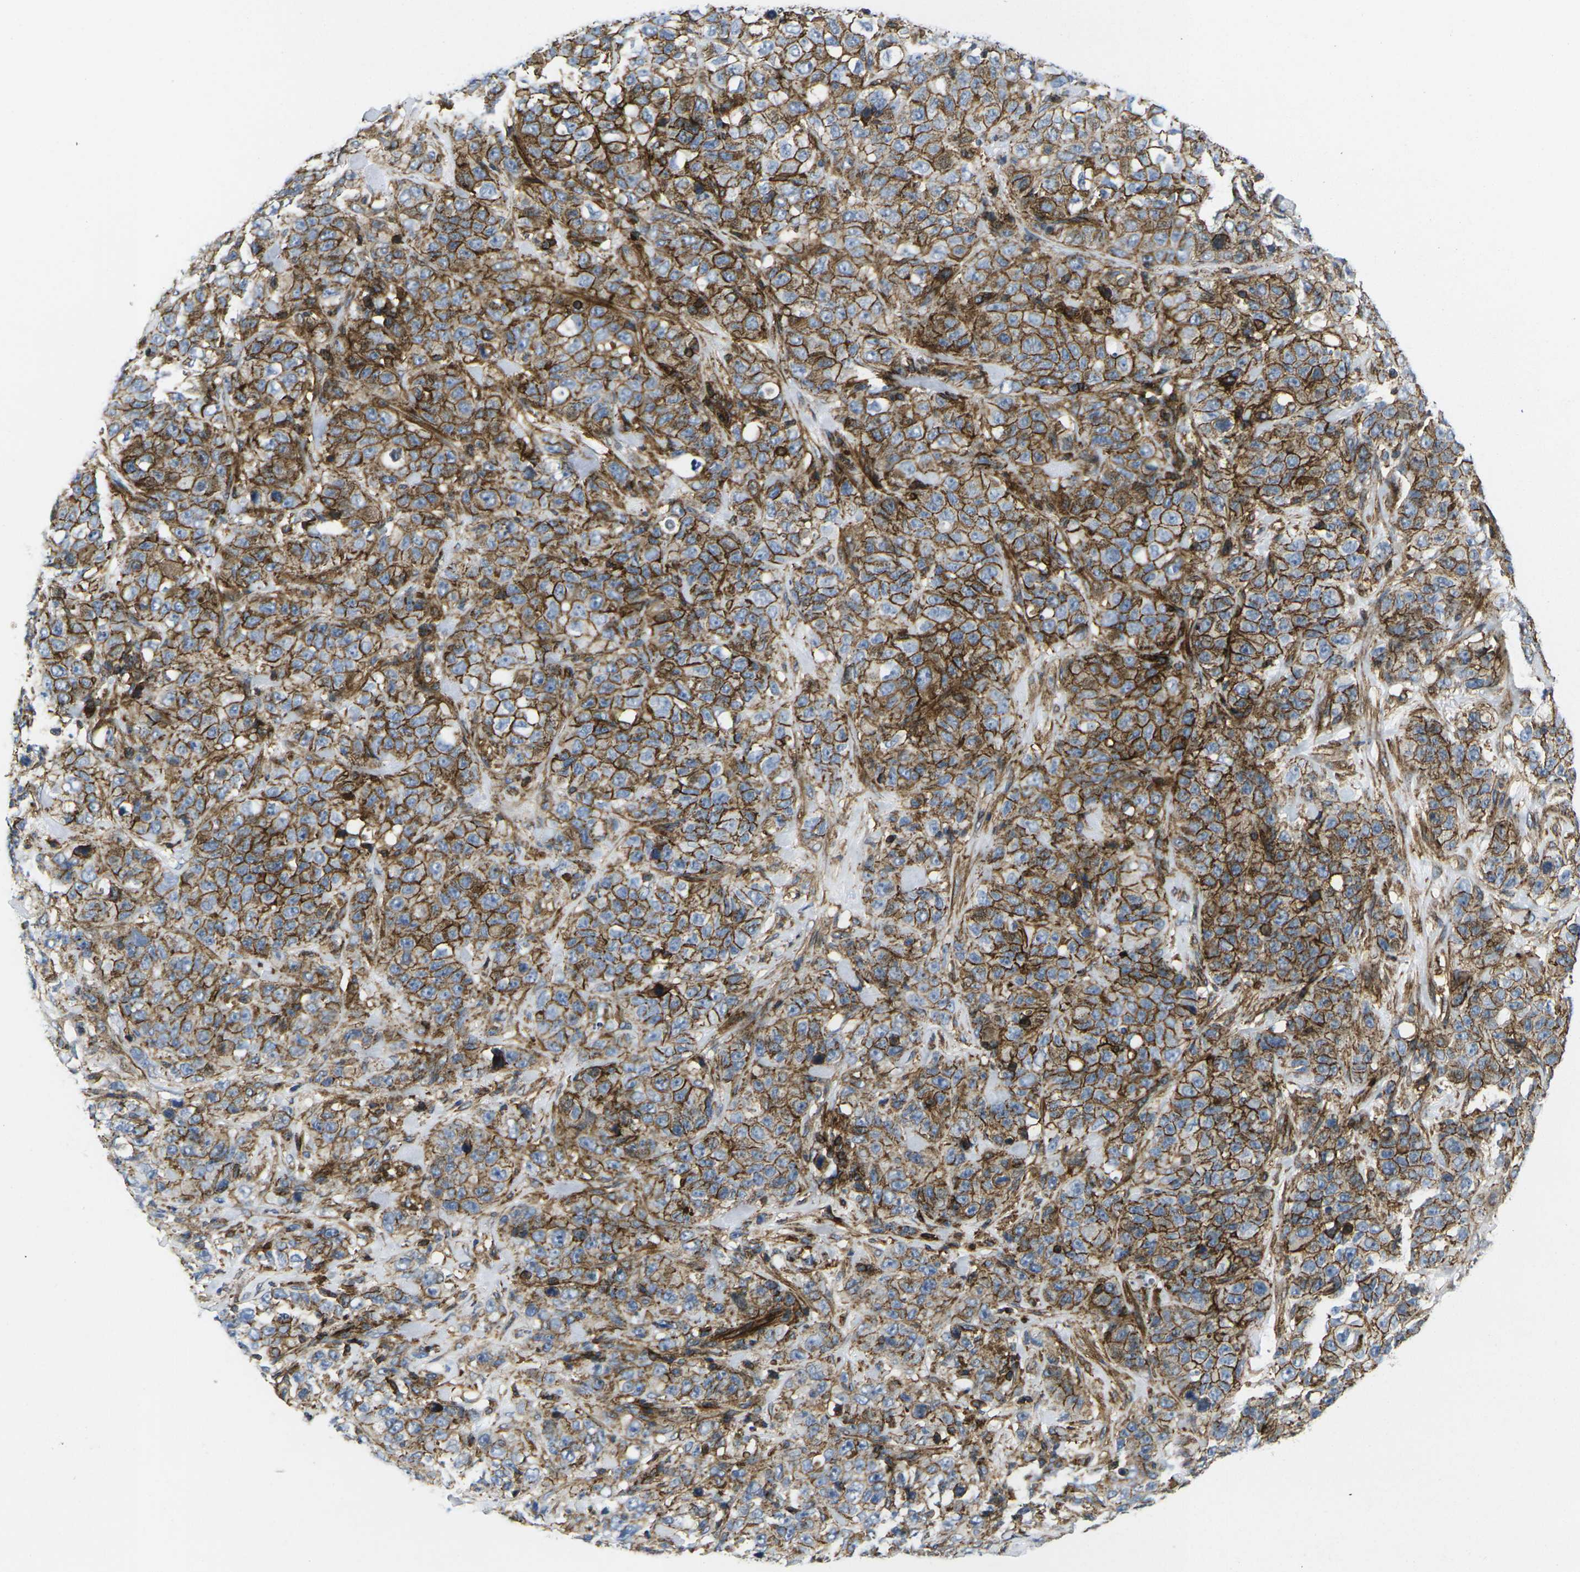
{"staining": {"intensity": "strong", "quantity": ">75%", "location": "cytoplasmic/membranous"}, "tissue": "stomach cancer", "cell_type": "Tumor cells", "image_type": "cancer", "snomed": [{"axis": "morphology", "description": "Adenocarcinoma, NOS"}, {"axis": "topography", "description": "Stomach"}], "caption": "Immunohistochemical staining of human adenocarcinoma (stomach) displays high levels of strong cytoplasmic/membranous protein positivity in approximately >75% of tumor cells. (brown staining indicates protein expression, while blue staining denotes nuclei).", "gene": "IQGAP1", "patient": {"sex": "male", "age": 48}}